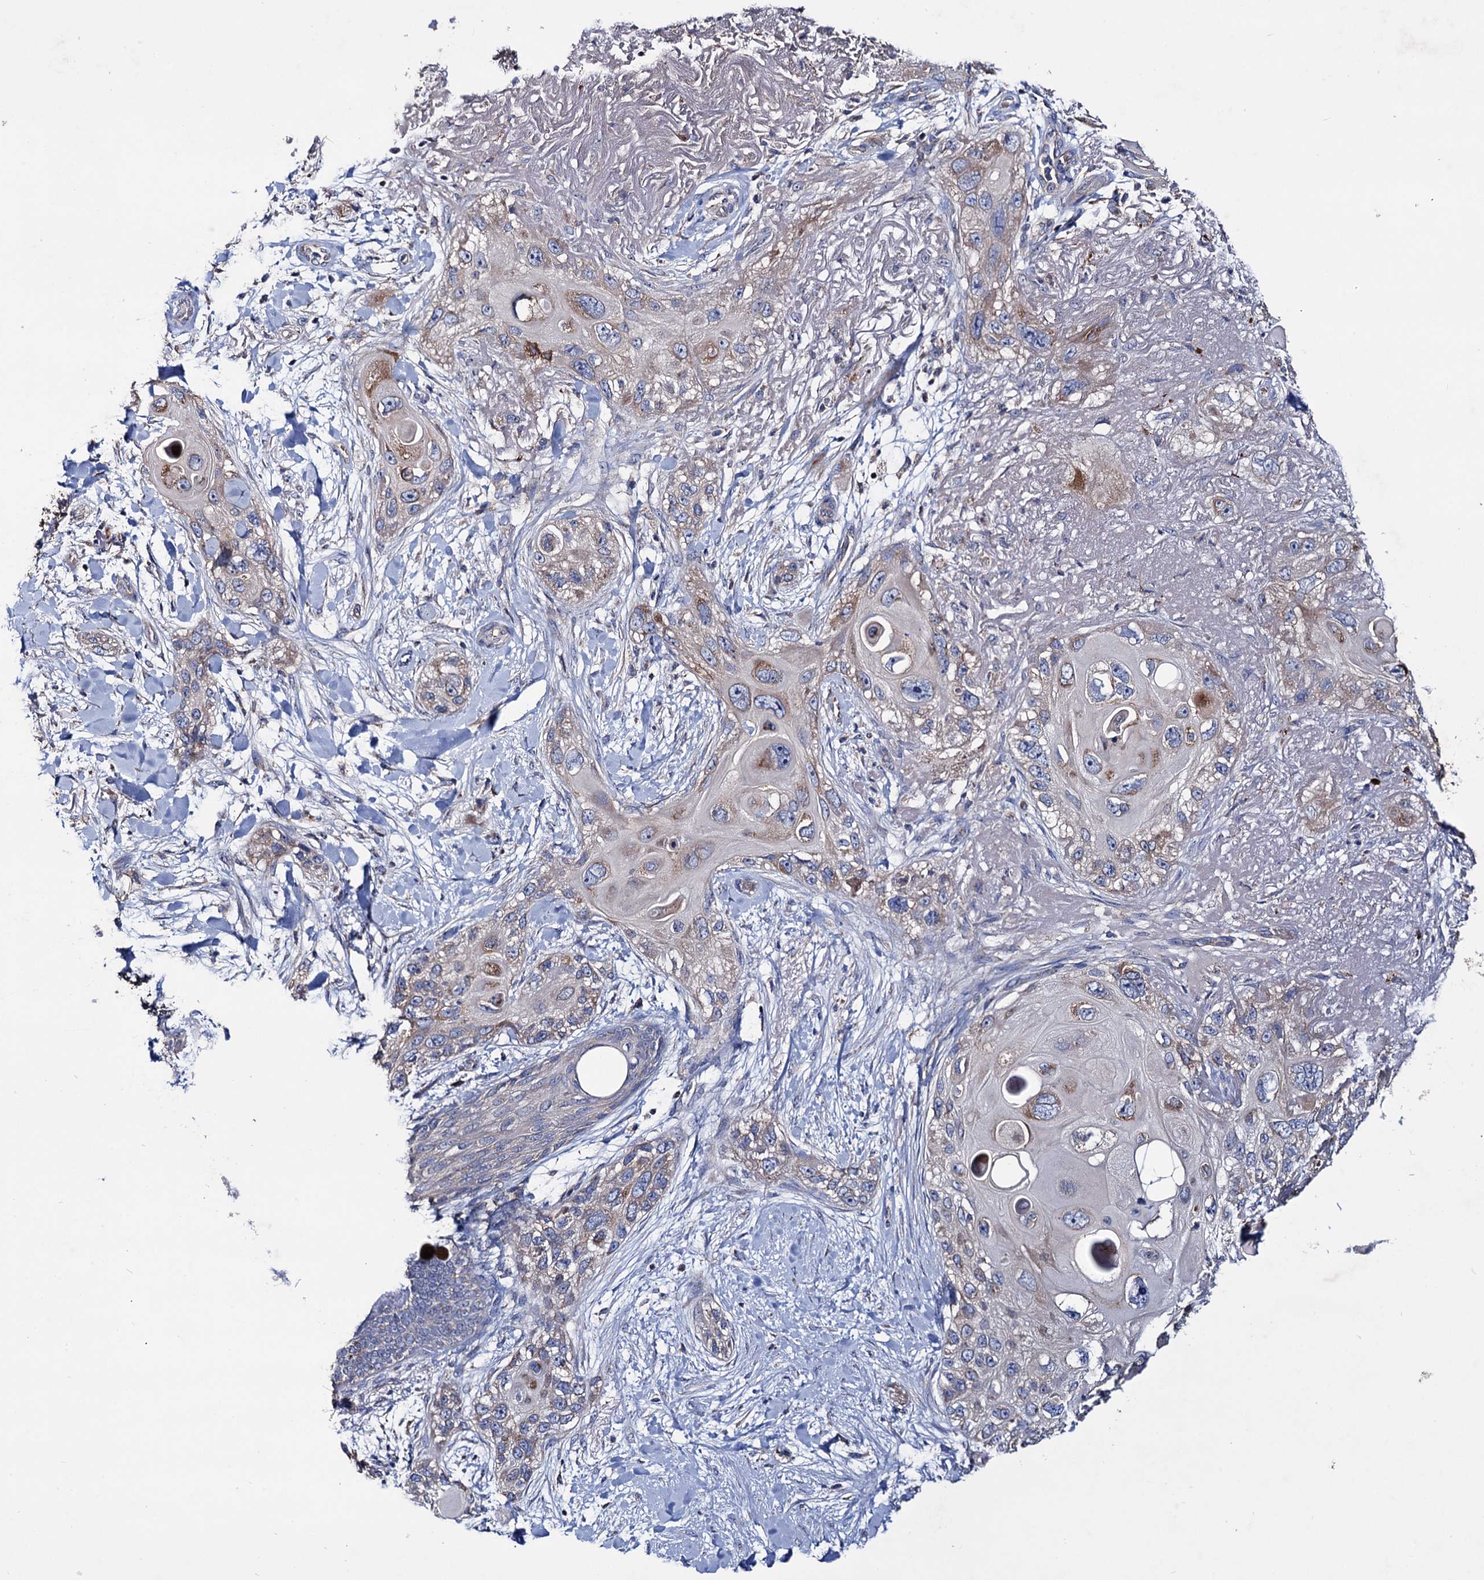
{"staining": {"intensity": "weak", "quantity": "<25%", "location": "cytoplasmic/membranous"}, "tissue": "skin cancer", "cell_type": "Tumor cells", "image_type": "cancer", "snomed": [{"axis": "morphology", "description": "Normal tissue, NOS"}, {"axis": "morphology", "description": "Squamous cell carcinoma, NOS"}, {"axis": "topography", "description": "Skin"}], "caption": "Skin squamous cell carcinoma was stained to show a protein in brown. There is no significant positivity in tumor cells.", "gene": "CLPB", "patient": {"sex": "male", "age": 72}}